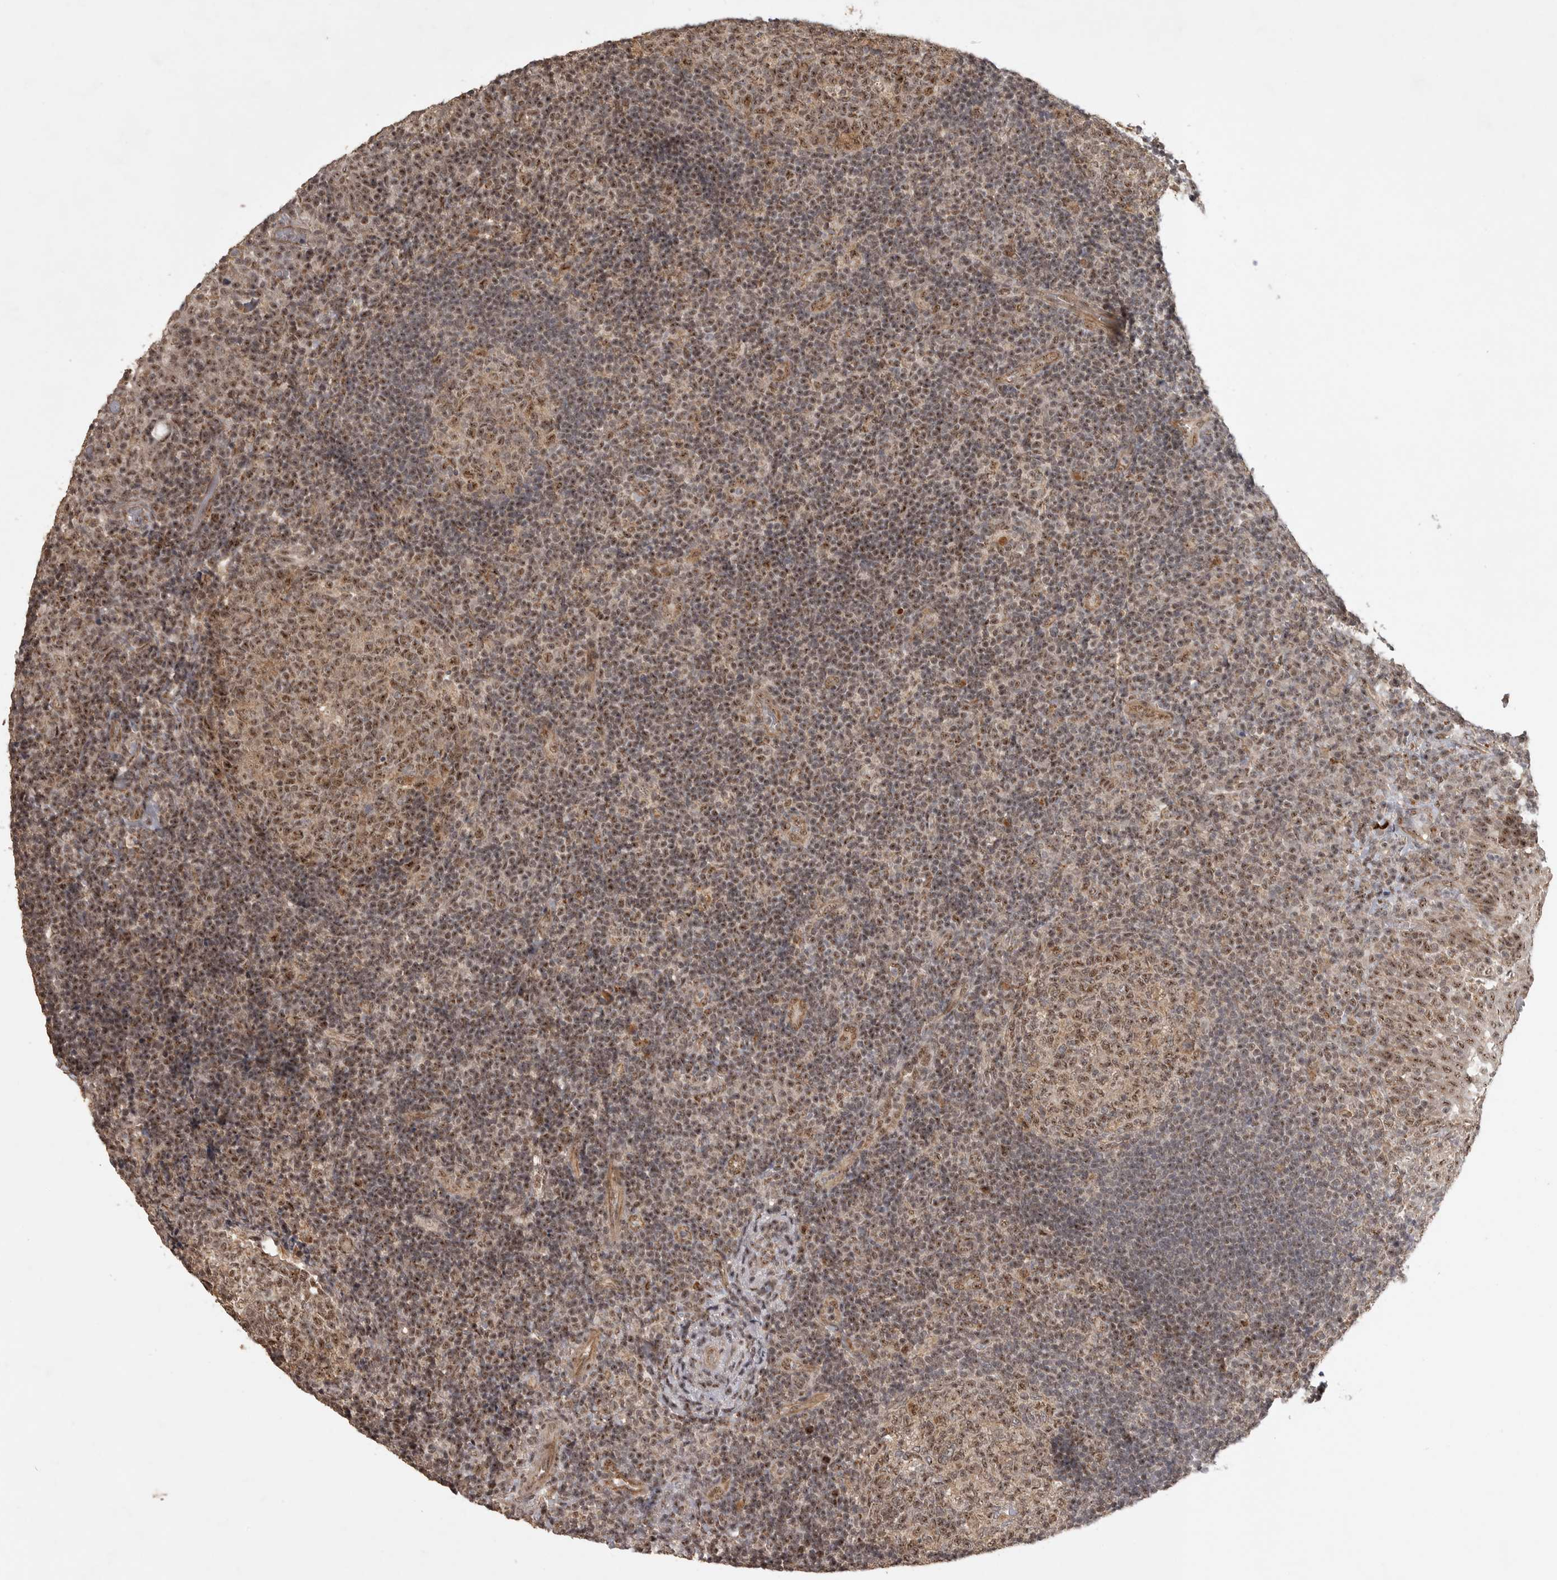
{"staining": {"intensity": "moderate", "quantity": ">75%", "location": "nuclear"}, "tissue": "tonsil", "cell_type": "Germinal center cells", "image_type": "normal", "snomed": [{"axis": "morphology", "description": "Normal tissue, NOS"}, {"axis": "topography", "description": "Tonsil"}], "caption": "A histopathology image of tonsil stained for a protein displays moderate nuclear brown staining in germinal center cells. (Stains: DAB (3,3'-diaminobenzidine) in brown, nuclei in blue, Microscopy: brightfield microscopy at high magnification).", "gene": "POMP", "patient": {"sex": "female", "age": 40}}